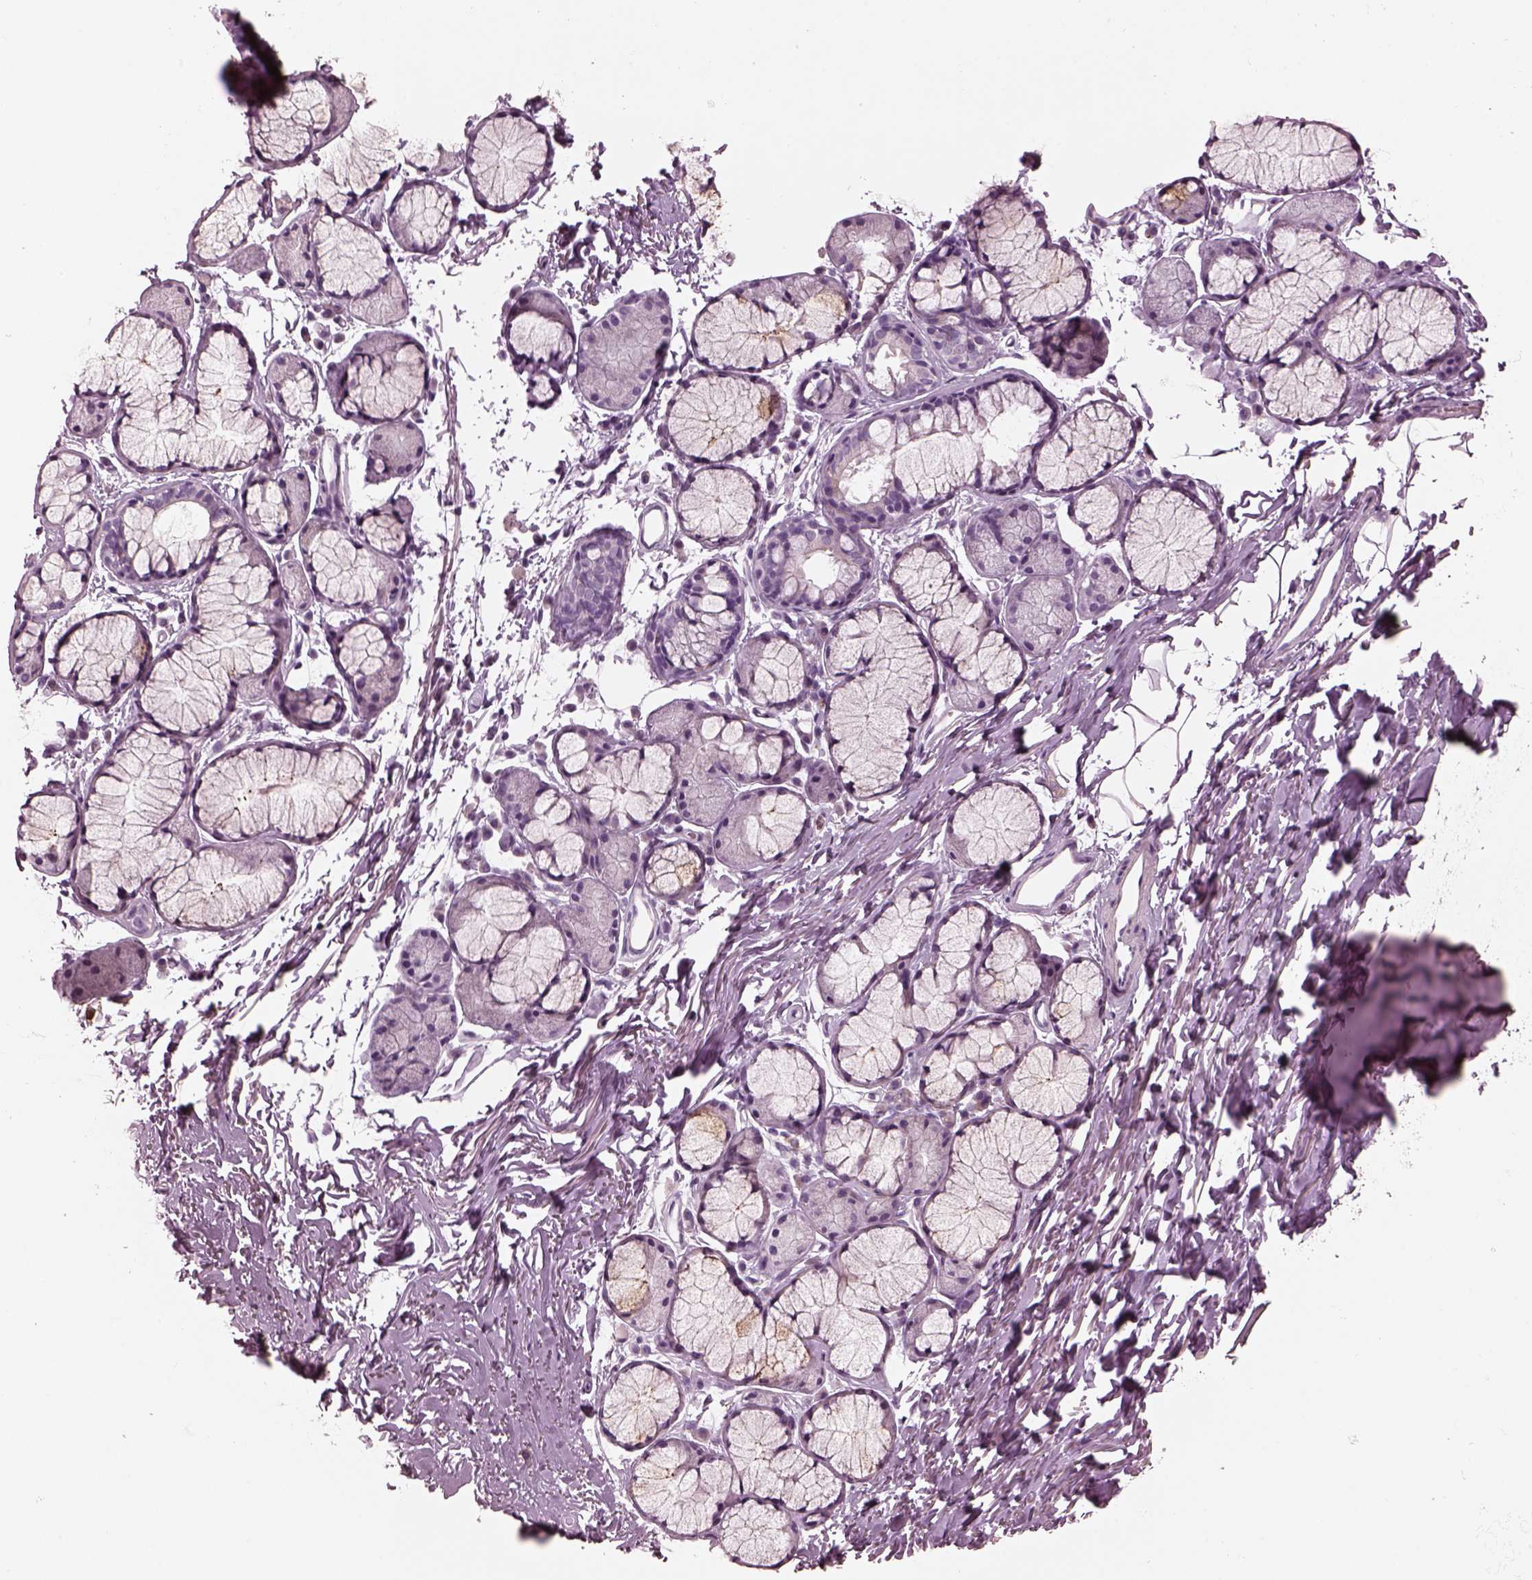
{"staining": {"intensity": "negative", "quantity": "none", "location": "none"}, "tissue": "adipose tissue", "cell_type": "Adipocytes", "image_type": "normal", "snomed": [{"axis": "morphology", "description": "Normal tissue, NOS"}, {"axis": "topography", "description": "Cartilage tissue"}, {"axis": "topography", "description": "Bronchus"}], "caption": "The photomicrograph reveals no staining of adipocytes in benign adipose tissue.", "gene": "SLAMF8", "patient": {"sex": "female", "age": 79}}